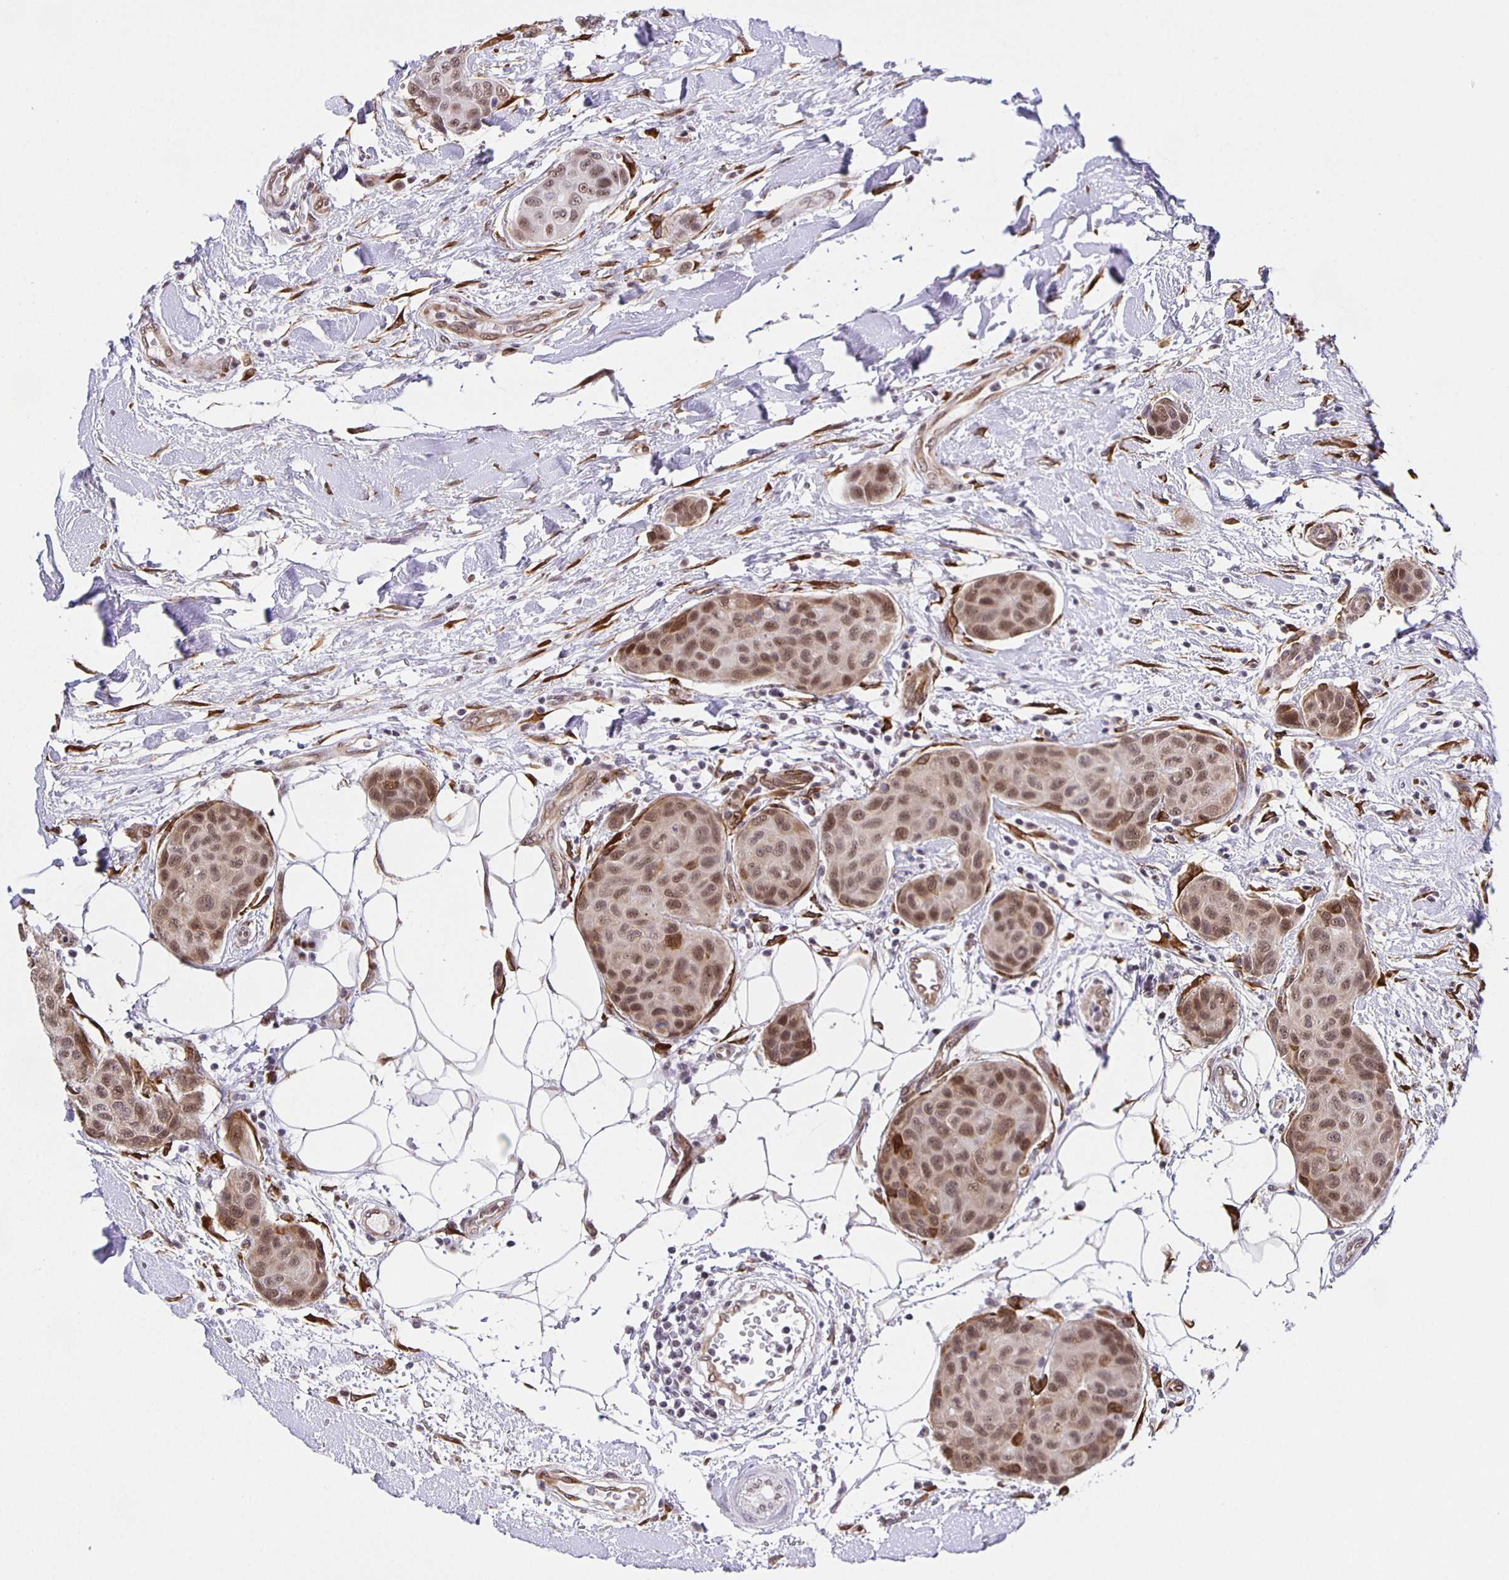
{"staining": {"intensity": "moderate", "quantity": ">75%", "location": "nuclear"}, "tissue": "breast cancer", "cell_type": "Tumor cells", "image_type": "cancer", "snomed": [{"axis": "morphology", "description": "Duct carcinoma"}, {"axis": "topography", "description": "Breast"}, {"axis": "topography", "description": "Lymph node"}], "caption": "Immunohistochemistry (IHC) micrograph of breast cancer stained for a protein (brown), which displays medium levels of moderate nuclear expression in about >75% of tumor cells.", "gene": "ZRANB2", "patient": {"sex": "female", "age": 80}}